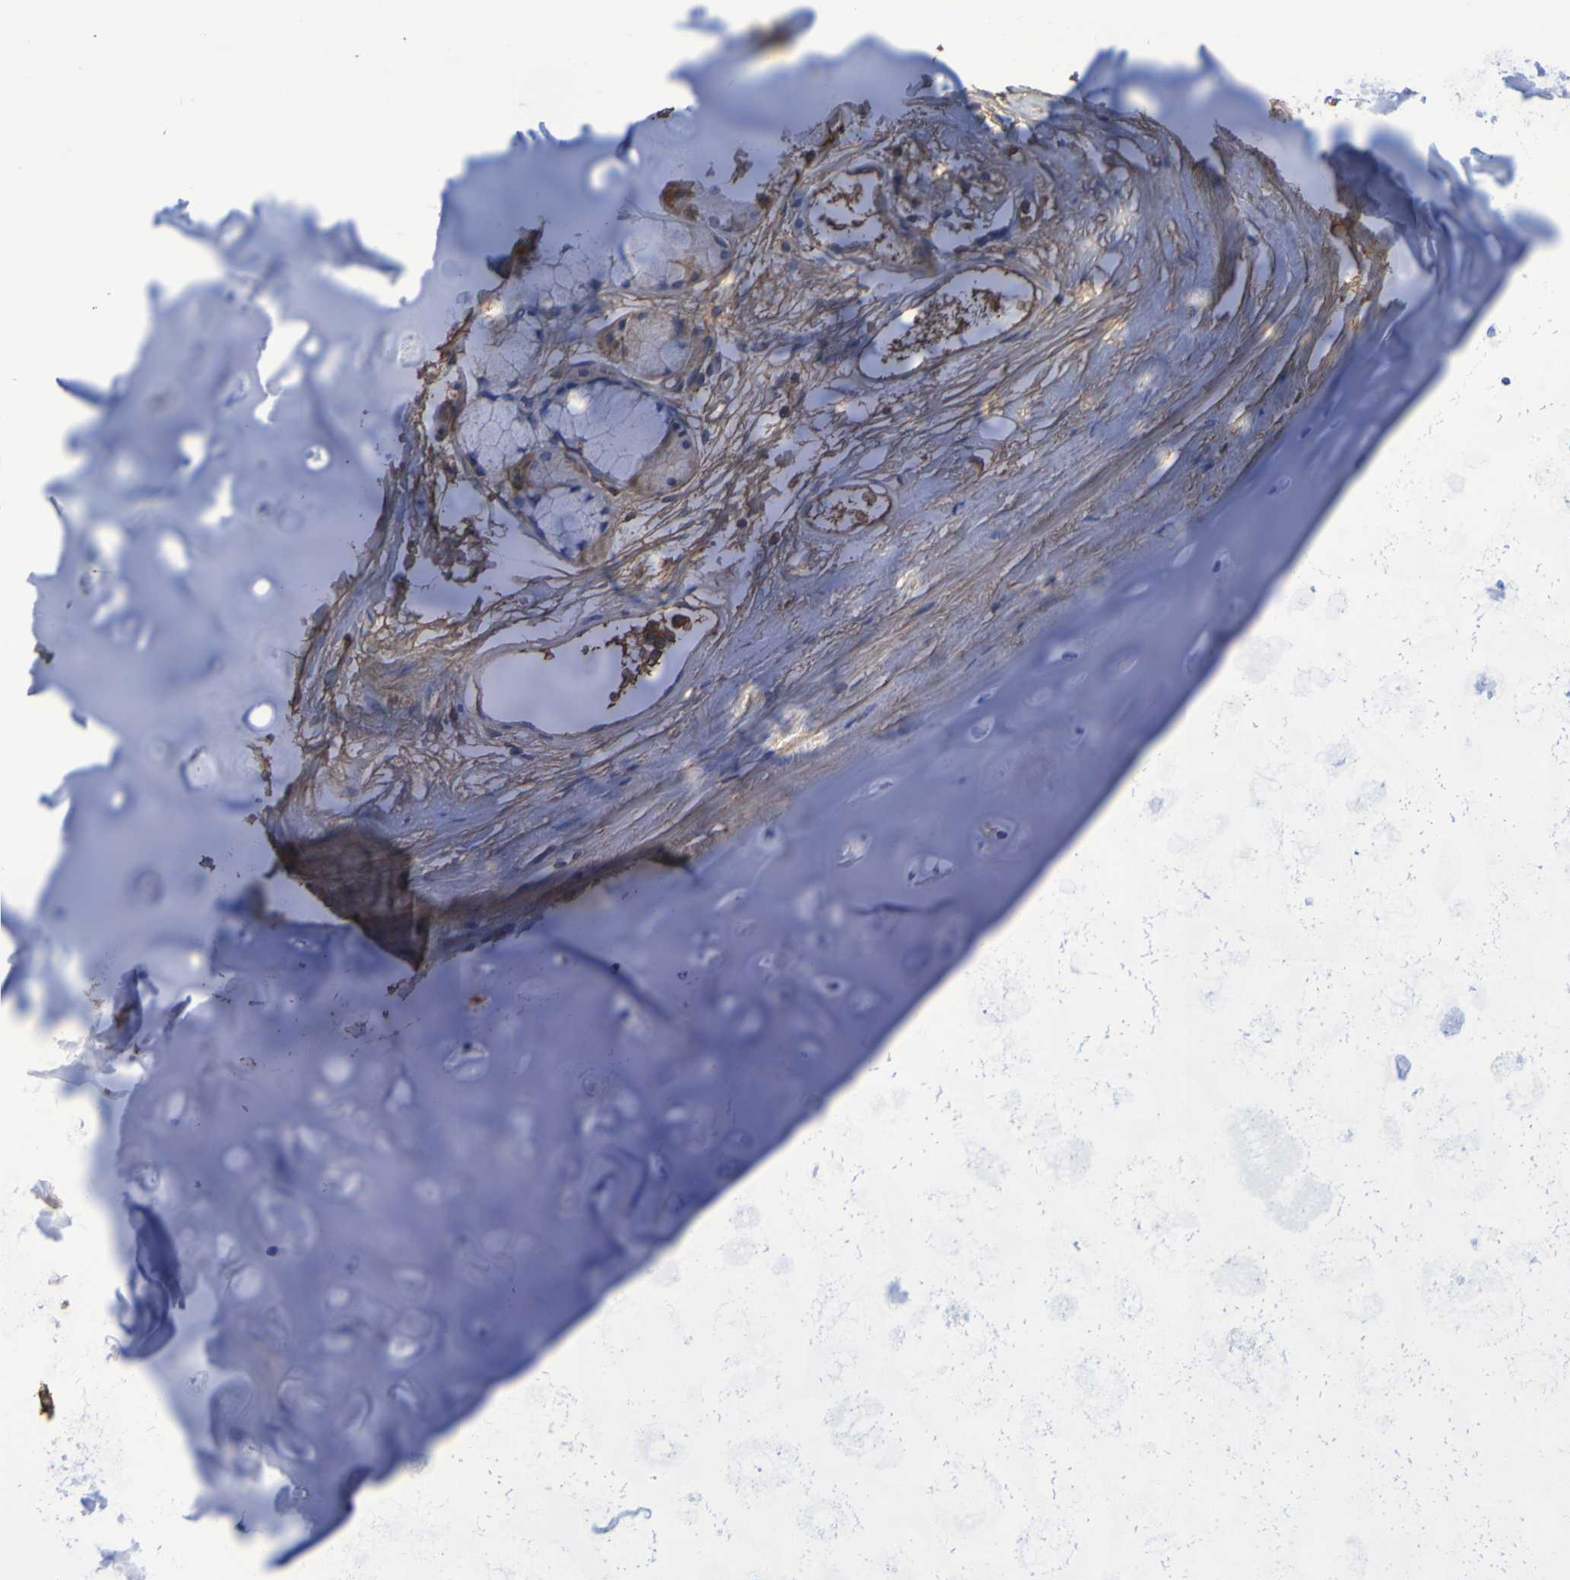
{"staining": {"intensity": "strong", "quantity": ">75%", "location": "cytoplasmic/membranous"}, "tissue": "adipose tissue", "cell_type": "Adipocytes", "image_type": "normal", "snomed": [{"axis": "morphology", "description": "Normal tissue, NOS"}, {"axis": "topography", "description": "Cartilage tissue"}, {"axis": "topography", "description": "Bronchus"}], "caption": "Benign adipose tissue displays strong cytoplasmic/membranous positivity in about >75% of adipocytes.", "gene": "GAB3", "patient": {"sex": "female", "age": 73}}